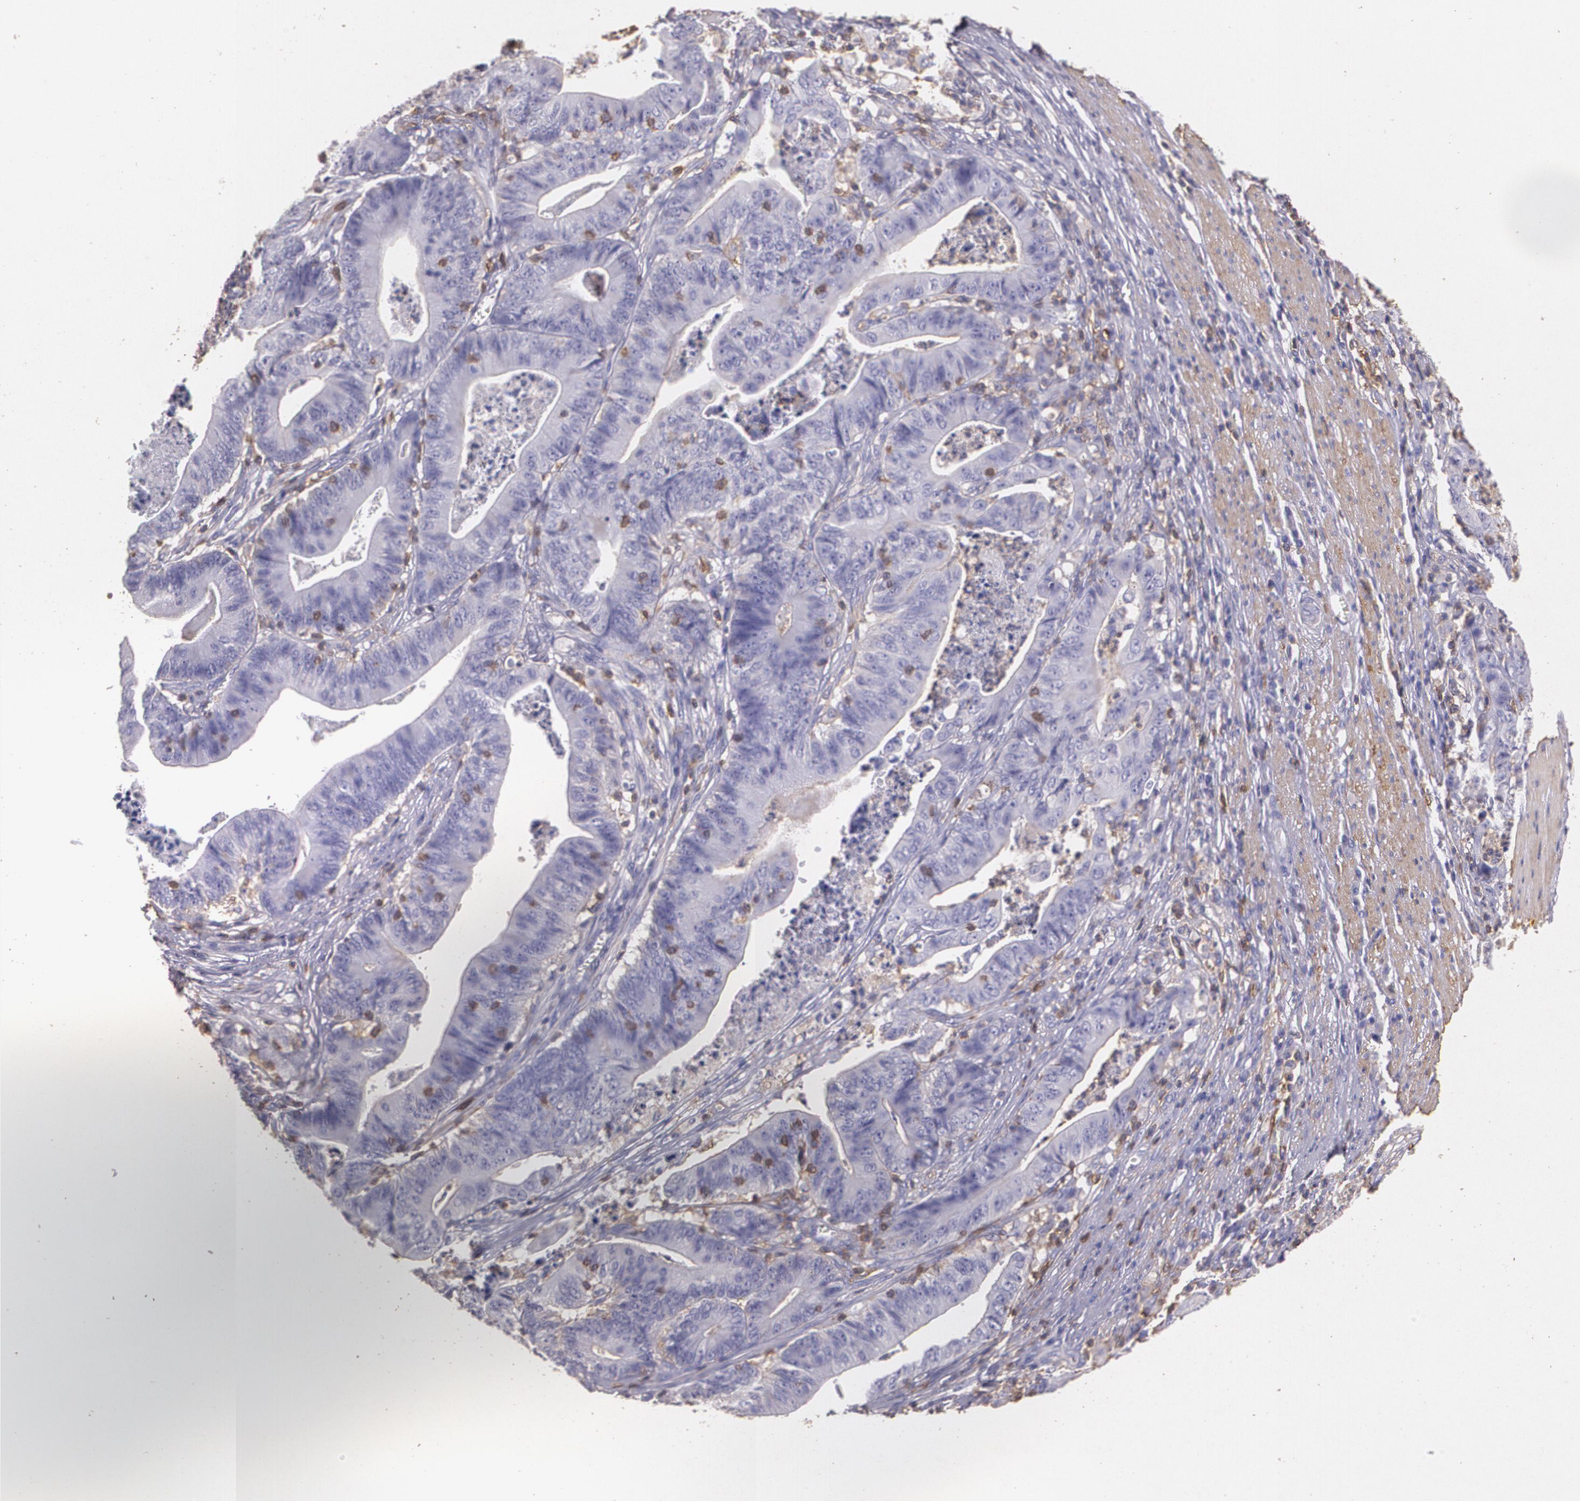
{"staining": {"intensity": "negative", "quantity": "none", "location": "none"}, "tissue": "stomach cancer", "cell_type": "Tumor cells", "image_type": "cancer", "snomed": [{"axis": "morphology", "description": "Adenocarcinoma, NOS"}, {"axis": "topography", "description": "Stomach, lower"}], "caption": "Micrograph shows no significant protein positivity in tumor cells of stomach adenocarcinoma. The staining is performed using DAB (3,3'-diaminobenzidine) brown chromogen with nuclei counter-stained in using hematoxylin.", "gene": "TGFBR1", "patient": {"sex": "female", "age": 86}}